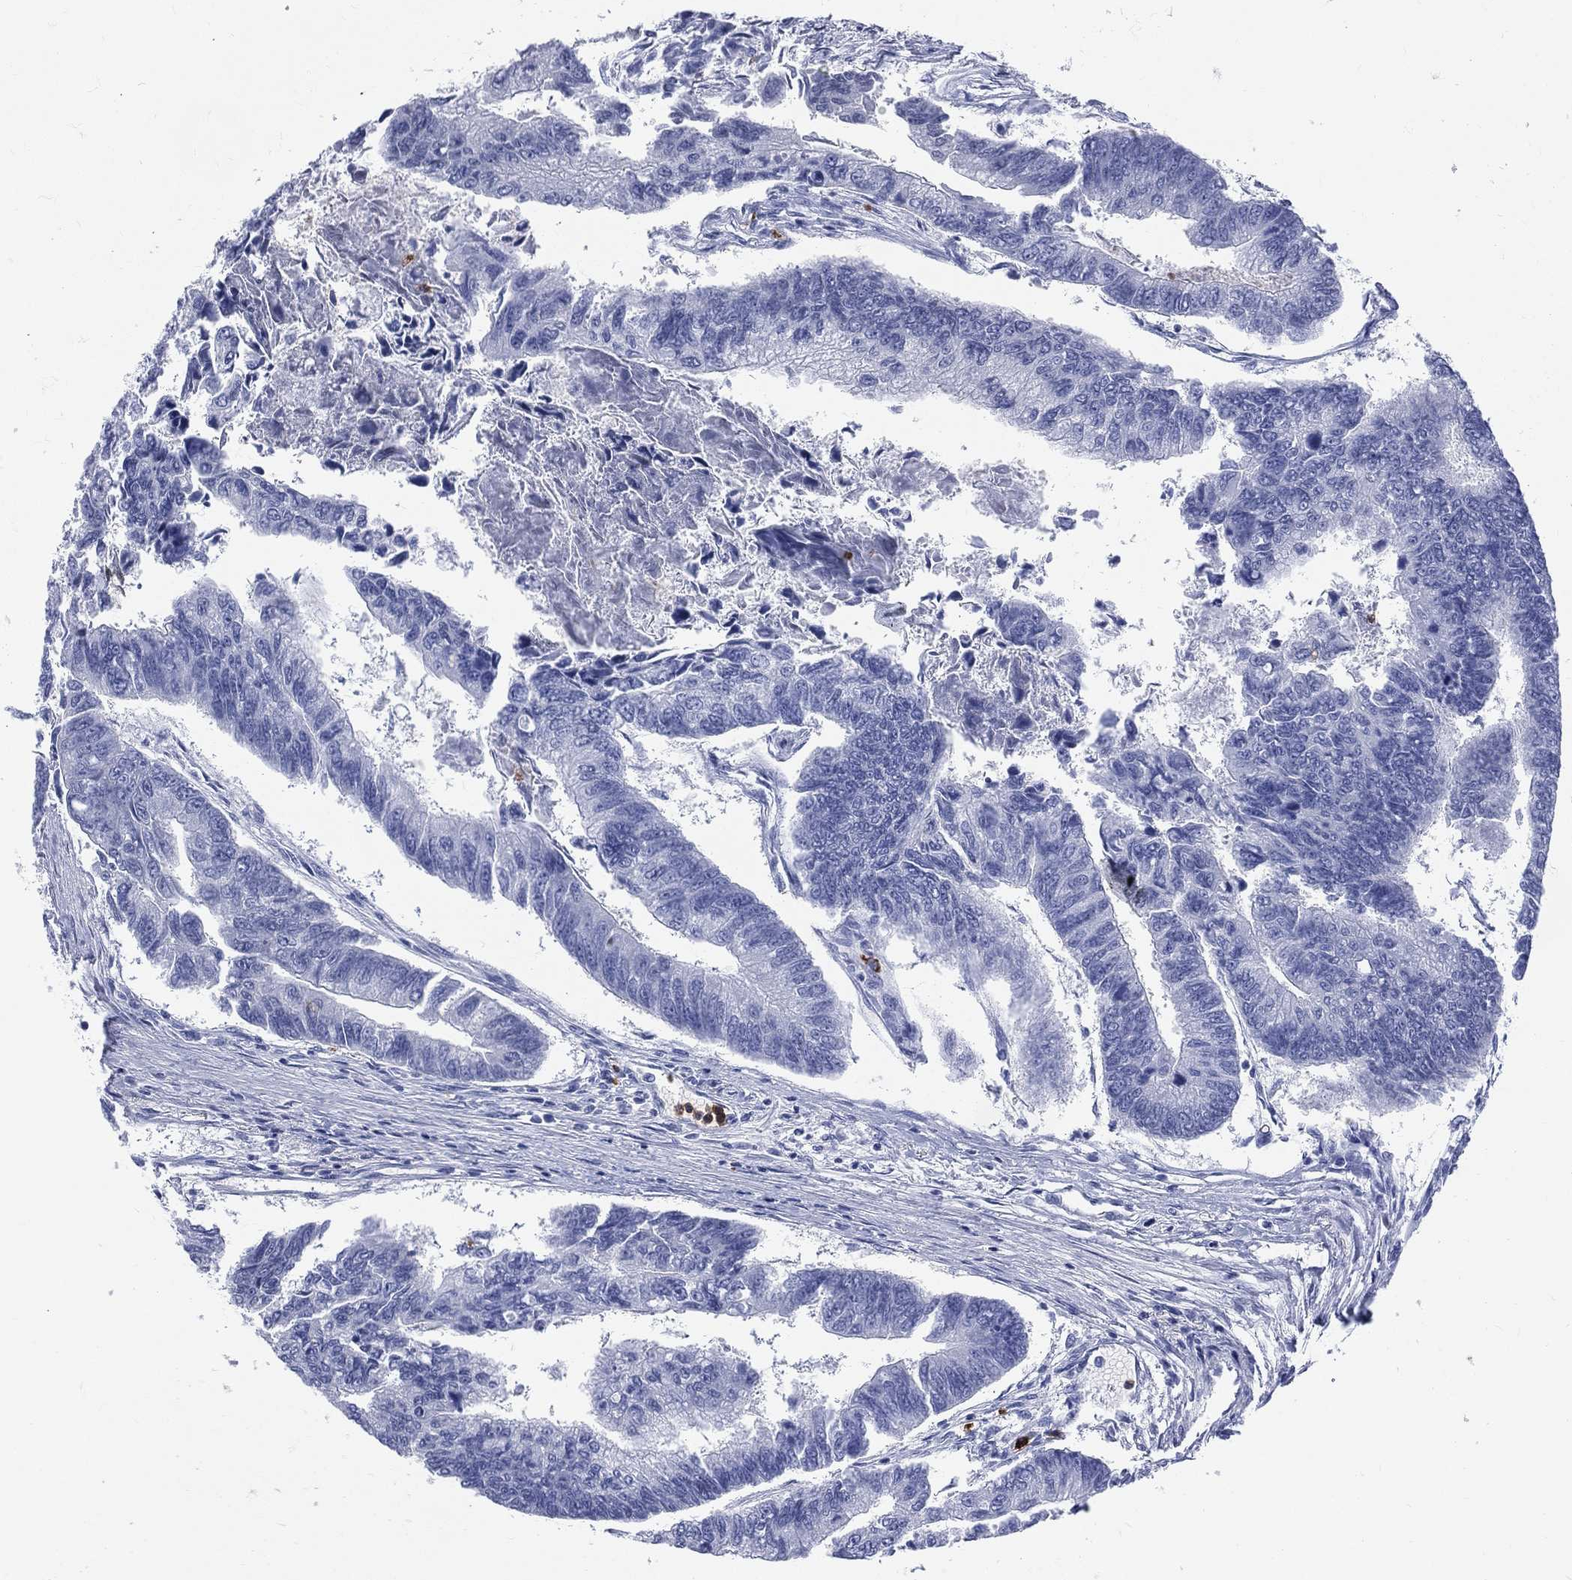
{"staining": {"intensity": "negative", "quantity": "none", "location": "none"}, "tissue": "colorectal cancer", "cell_type": "Tumor cells", "image_type": "cancer", "snomed": [{"axis": "morphology", "description": "Adenocarcinoma, NOS"}, {"axis": "topography", "description": "Colon"}], "caption": "Immunohistochemistry histopathology image of colorectal cancer (adenocarcinoma) stained for a protein (brown), which shows no expression in tumor cells.", "gene": "PGLYRP1", "patient": {"sex": "female", "age": 65}}